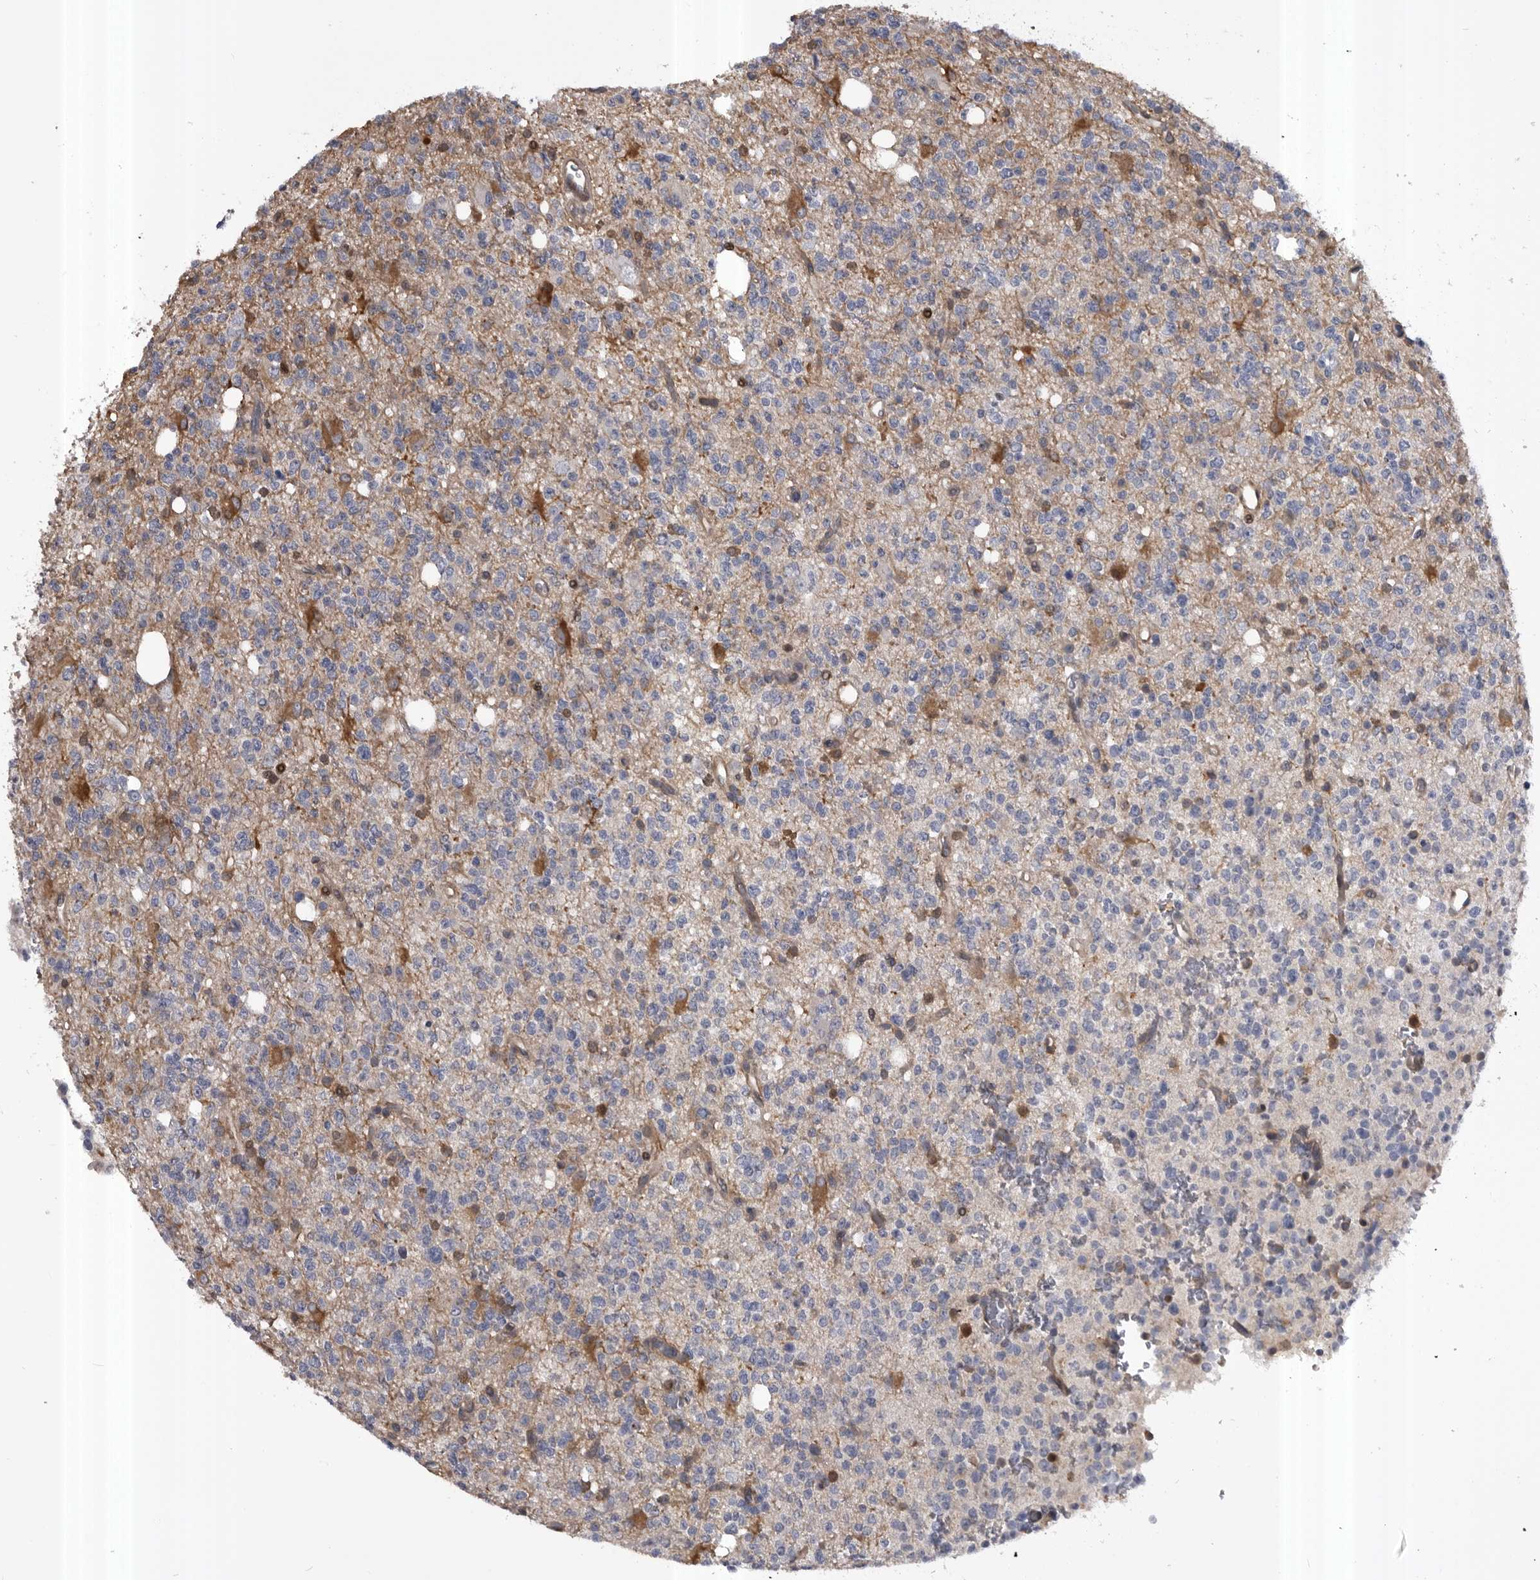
{"staining": {"intensity": "negative", "quantity": "none", "location": "none"}, "tissue": "glioma", "cell_type": "Tumor cells", "image_type": "cancer", "snomed": [{"axis": "morphology", "description": "Glioma, malignant, High grade"}, {"axis": "topography", "description": "Brain"}], "caption": "A photomicrograph of human glioma is negative for staining in tumor cells.", "gene": "RAB3GAP2", "patient": {"sex": "female", "age": 62}}